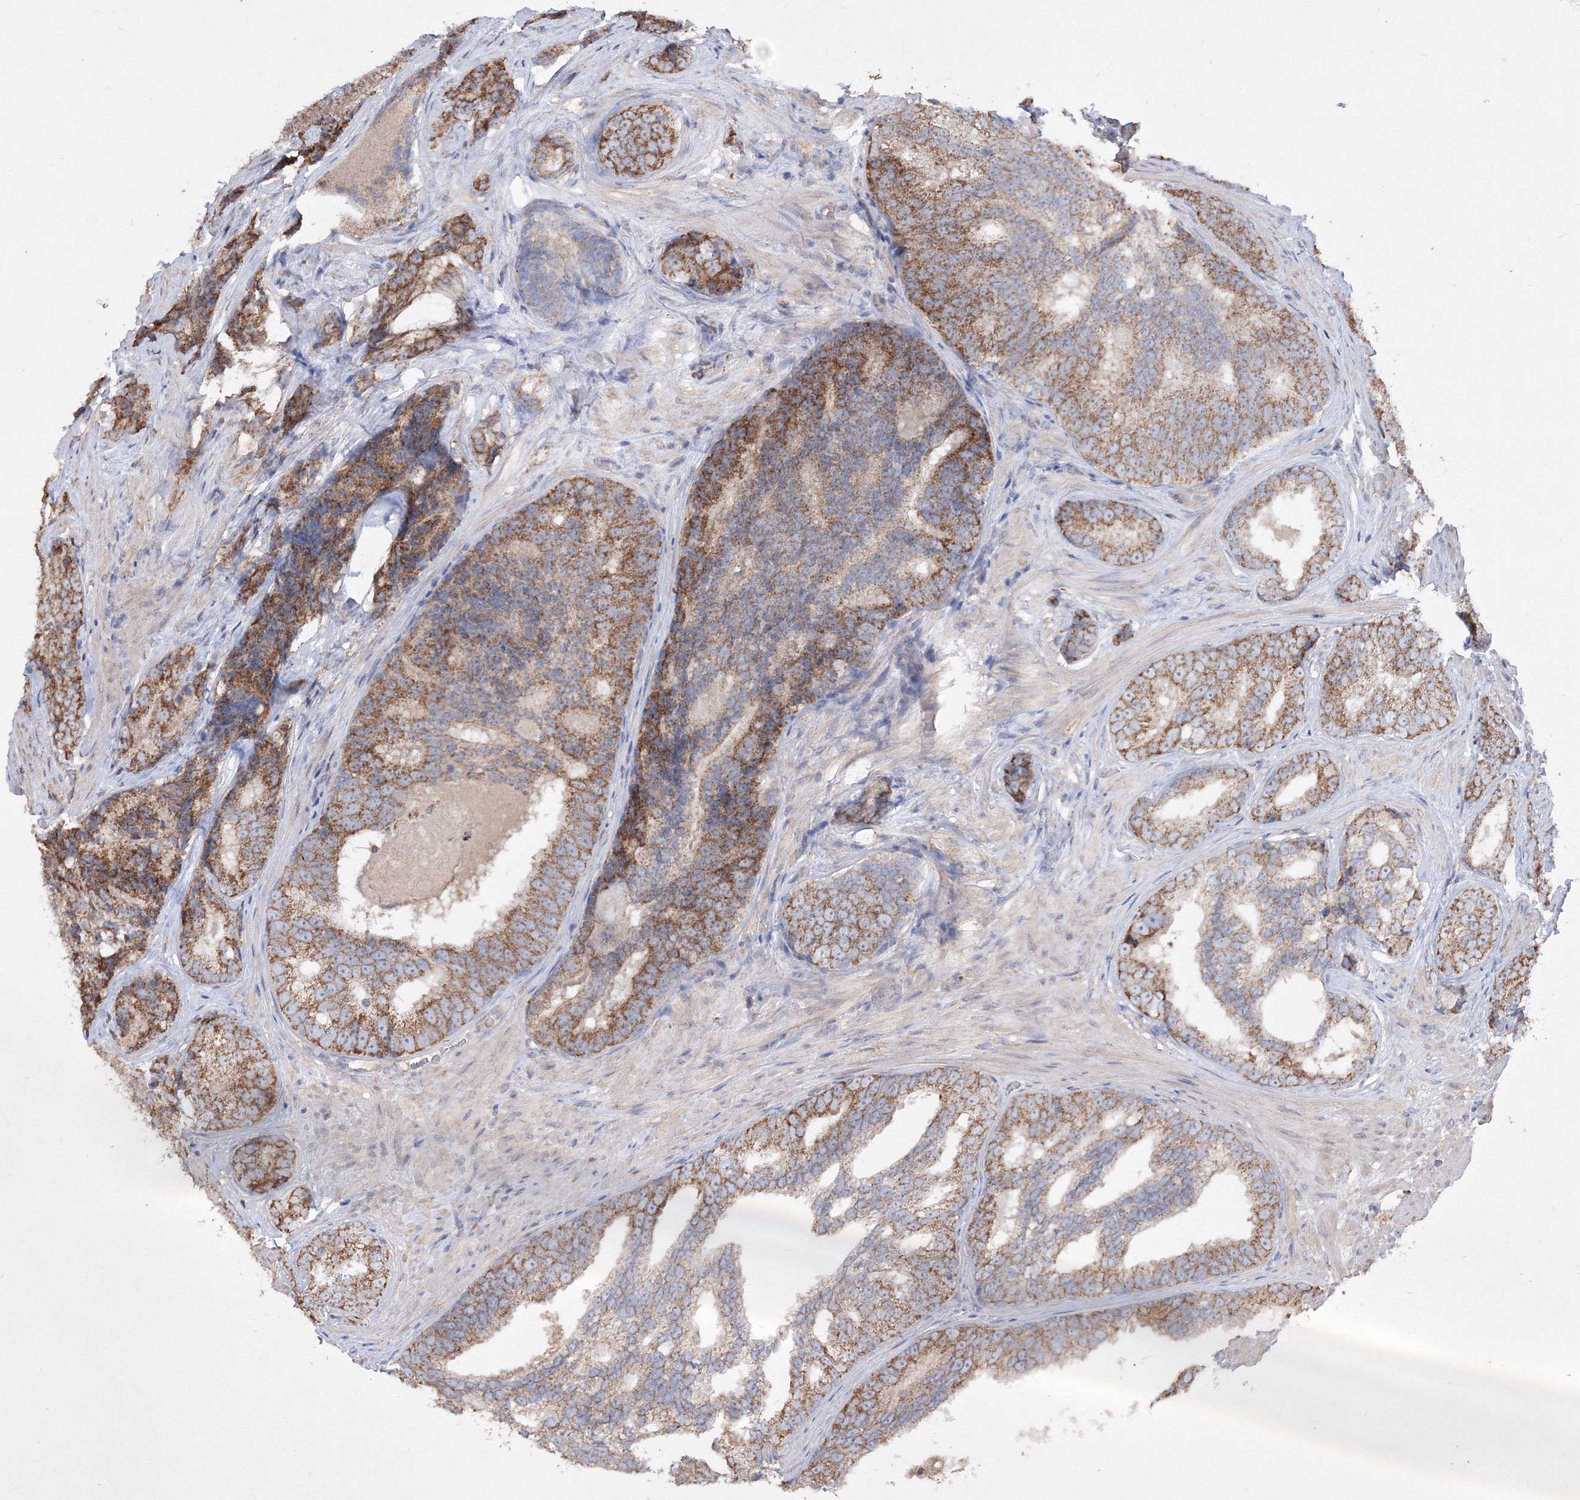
{"staining": {"intensity": "moderate", "quantity": ">75%", "location": "cytoplasmic/membranous"}, "tissue": "prostate cancer", "cell_type": "Tumor cells", "image_type": "cancer", "snomed": [{"axis": "morphology", "description": "Adenocarcinoma, High grade"}, {"axis": "topography", "description": "Prostate"}], "caption": "This histopathology image reveals immunohistochemistry (IHC) staining of prostate cancer (high-grade adenocarcinoma), with medium moderate cytoplasmic/membranous expression in about >75% of tumor cells.", "gene": "GRSF1", "patient": {"sex": "male", "age": 66}}